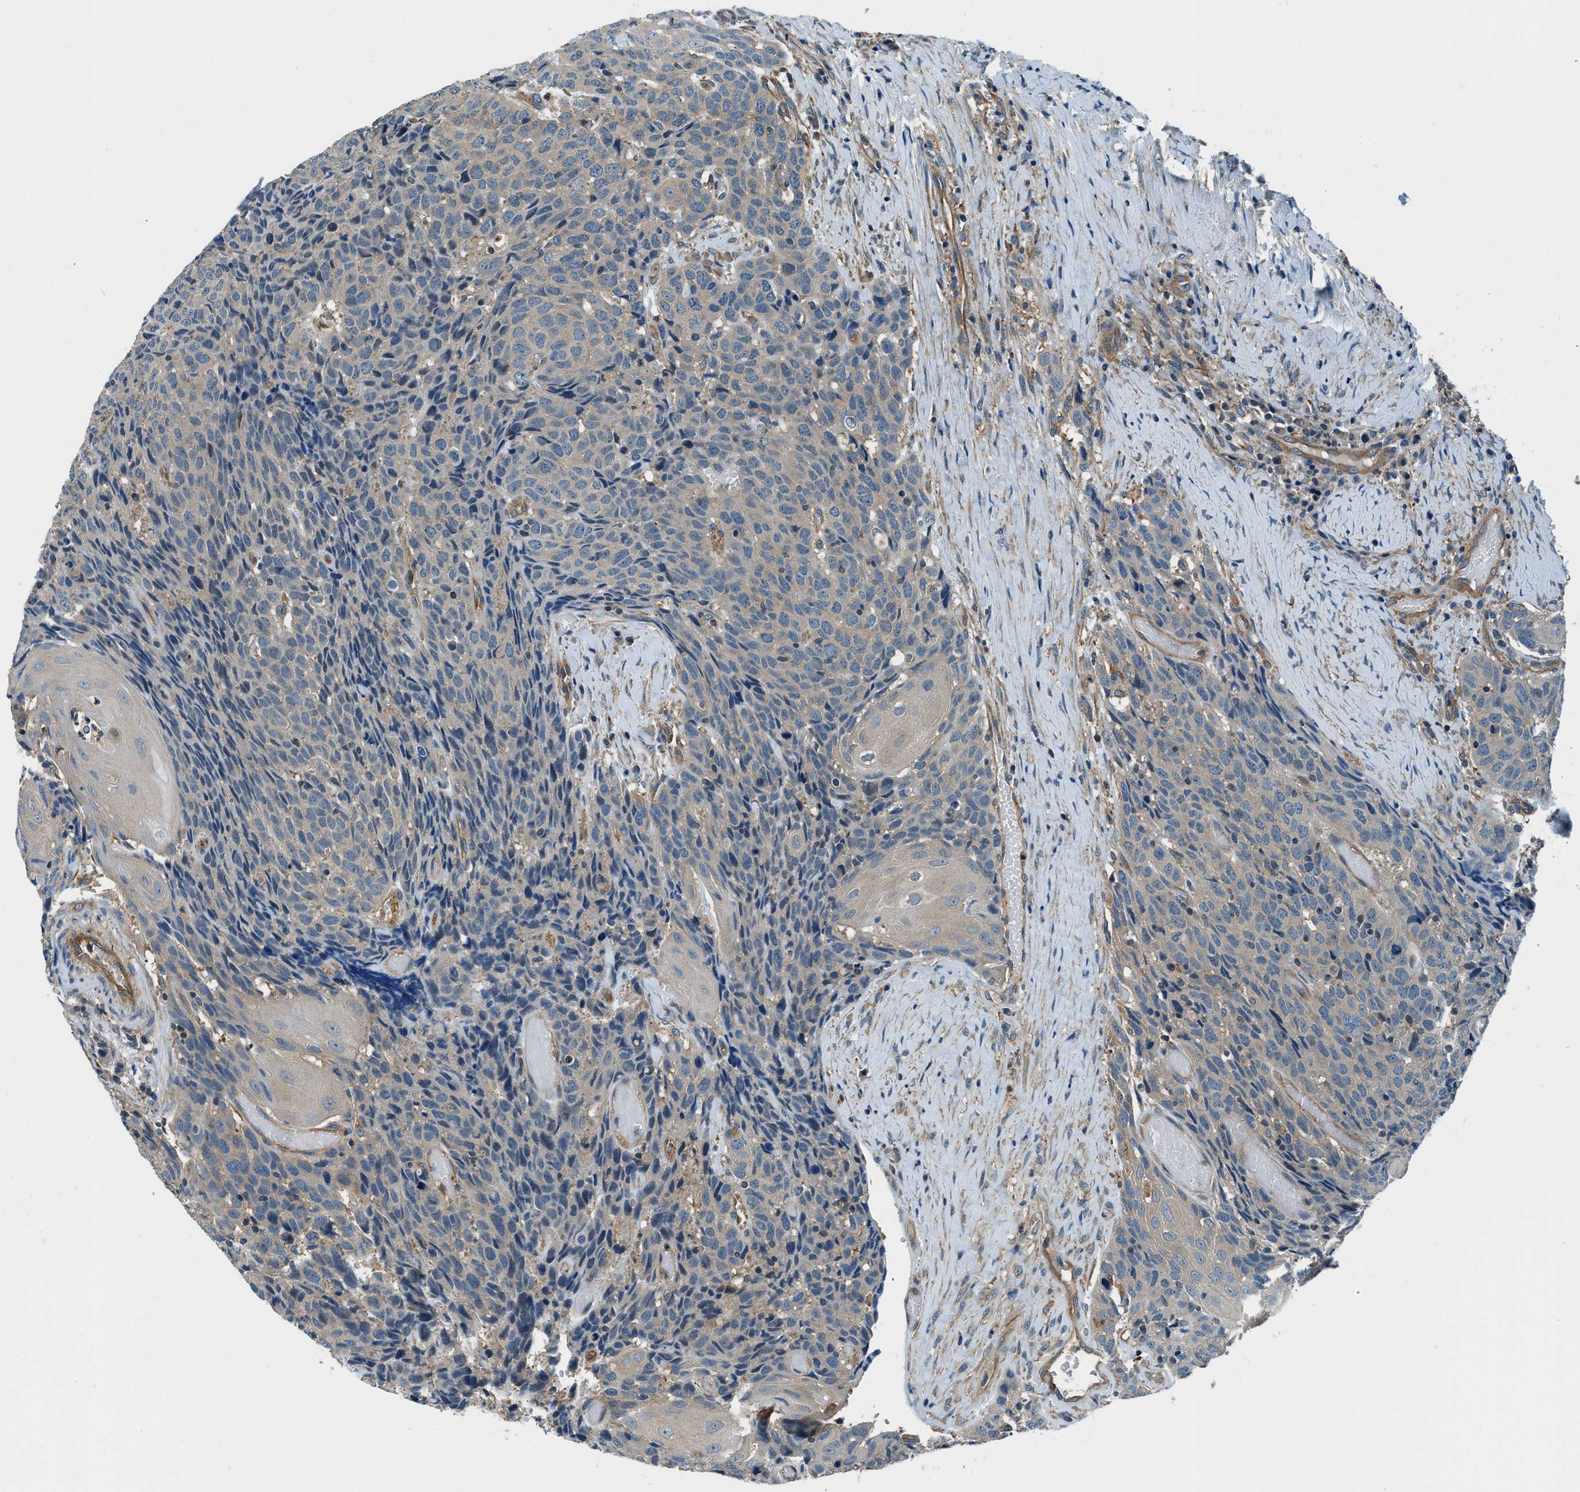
{"staining": {"intensity": "weak", "quantity": ">75%", "location": "cytoplasmic/membranous"}, "tissue": "head and neck cancer", "cell_type": "Tumor cells", "image_type": "cancer", "snomed": [{"axis": "morphology", "description": "Squamous cell carcinoma, NOS"}, {"axis": "topography", "description": "Head-Neck"}], "caption": "This is a histology image of immunohistochemistry (IHC) staining of head and neck cancer (squamous cell carcinoma), which shows weak positivity in the cytoplasmic/membranous of tumor cells.", "gene": "SLC19A2", "patient": {"sex": "male", "age": 66}}